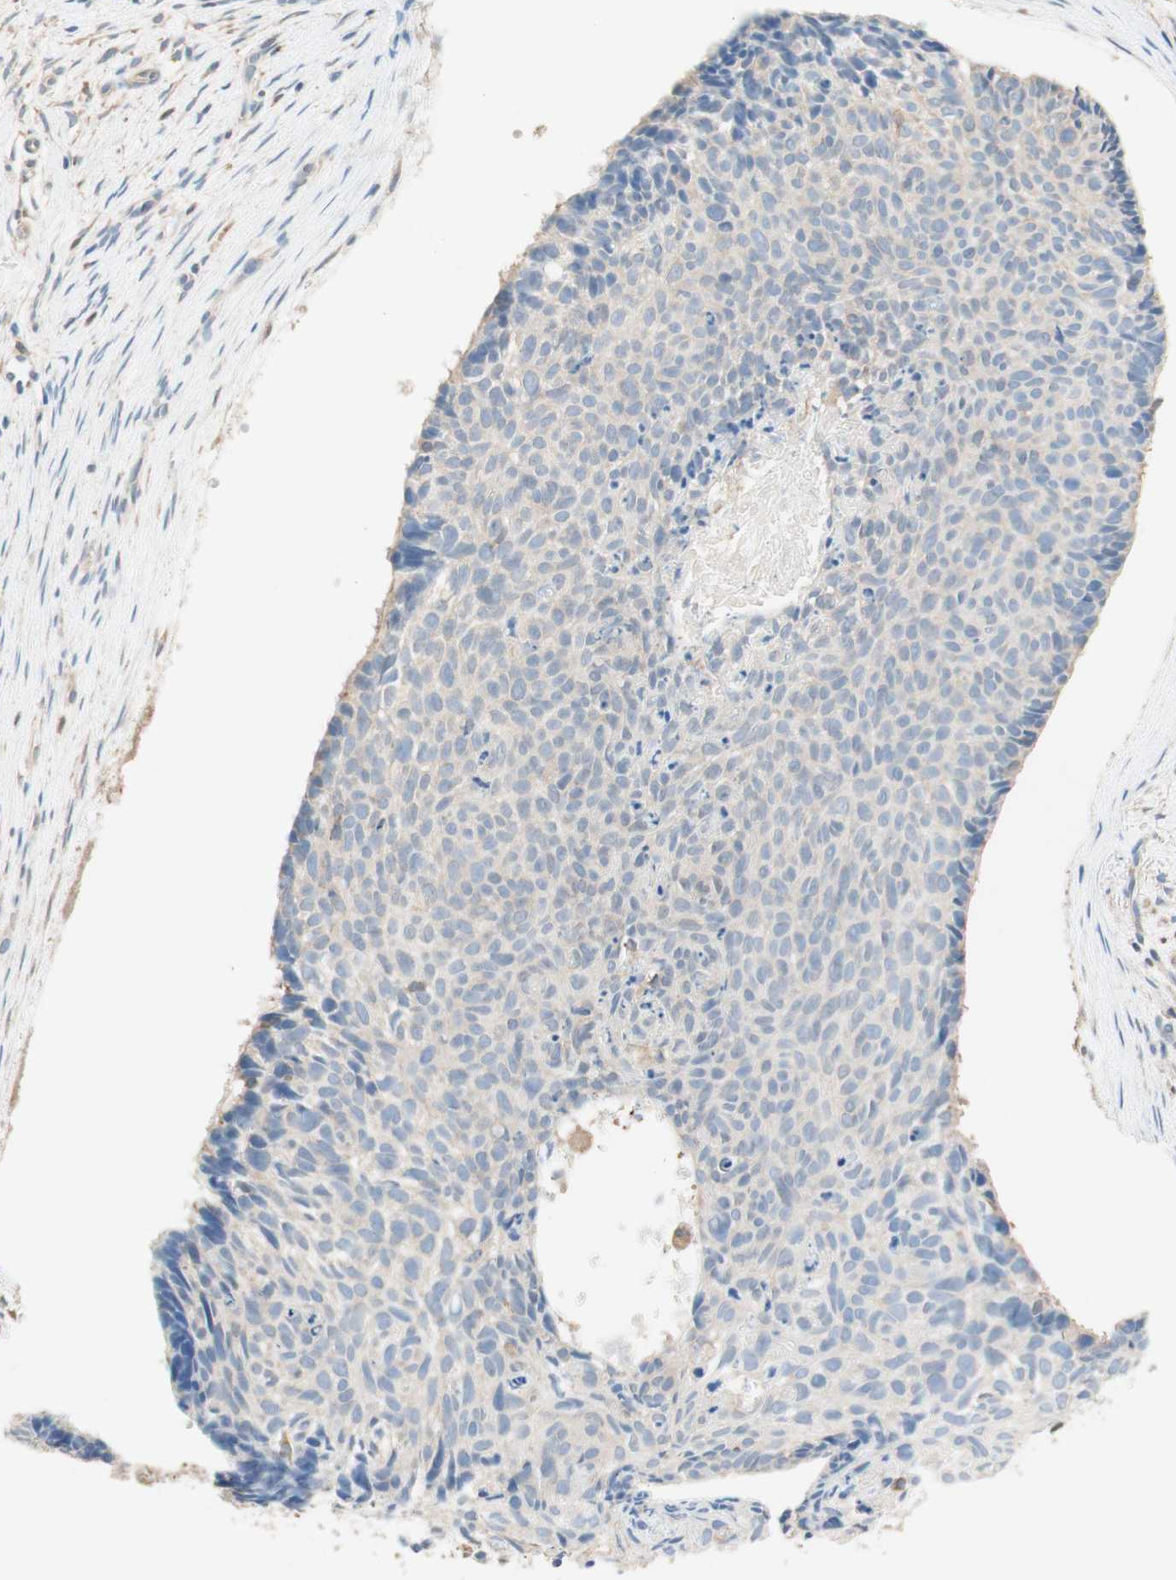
{"staining": {"intensity": "negative", "quantity": "none", "location": "none"}, "tissue": "skin cancer", "cell_type": "Tumor cells", "image_type": "cancer", "snomed": [{"axis": "morphology", "description": "Normal tissue, NOS"}, {"axis": "morphology", "description": "Basal cell carcinoma"}, {"axis": "topography", "description": "Skin"}], "caption": "A photomicrograph of skin basal cell carcinoma stained for a protein displays no brown staining in tumor cells.", "gene": "COMT", "patient": {"sex": "female", "age": 56}}